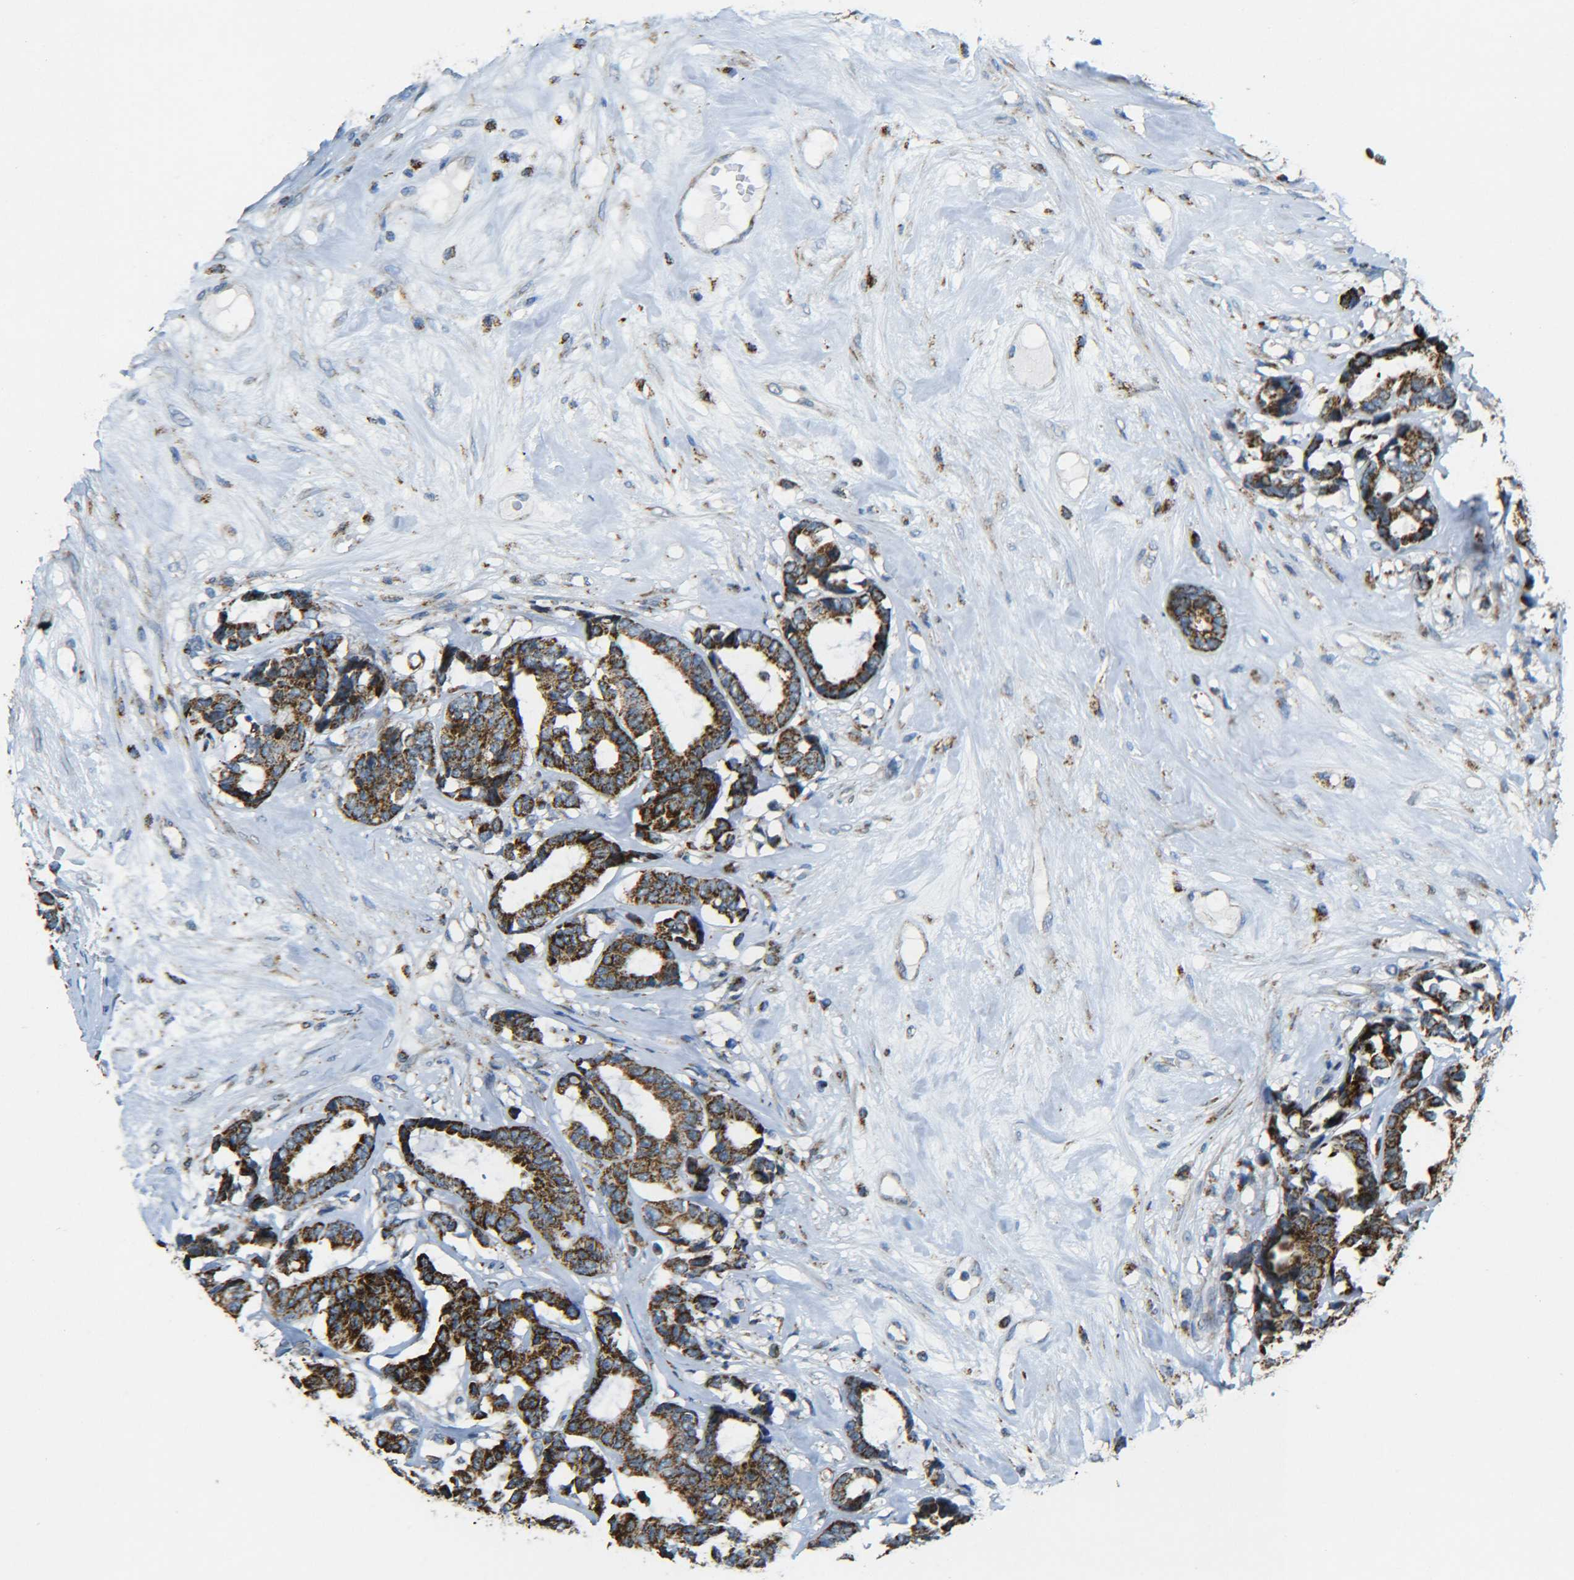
{"staining": {"intensity": "strong", "quantity": ">75%", "location": "cytoplasmic/membranous"}, "tissue": "breast cancer", "cell_type": "Tumor cells", "image_type": "cancer", "snomed": [{"axis": "morphology", "description": "Duct carcinoma"}, {"axis": "topography", "description": "Breast"}], "caption": "Invasive ductal carcinoma (breast) stained for a protein (brown) reveals strong cytoplasmic/membranous positive expression in approximately >75% of tumor cells.", "gene": "CYB5R1", "patient": {"sex": "female", "age": 87}}